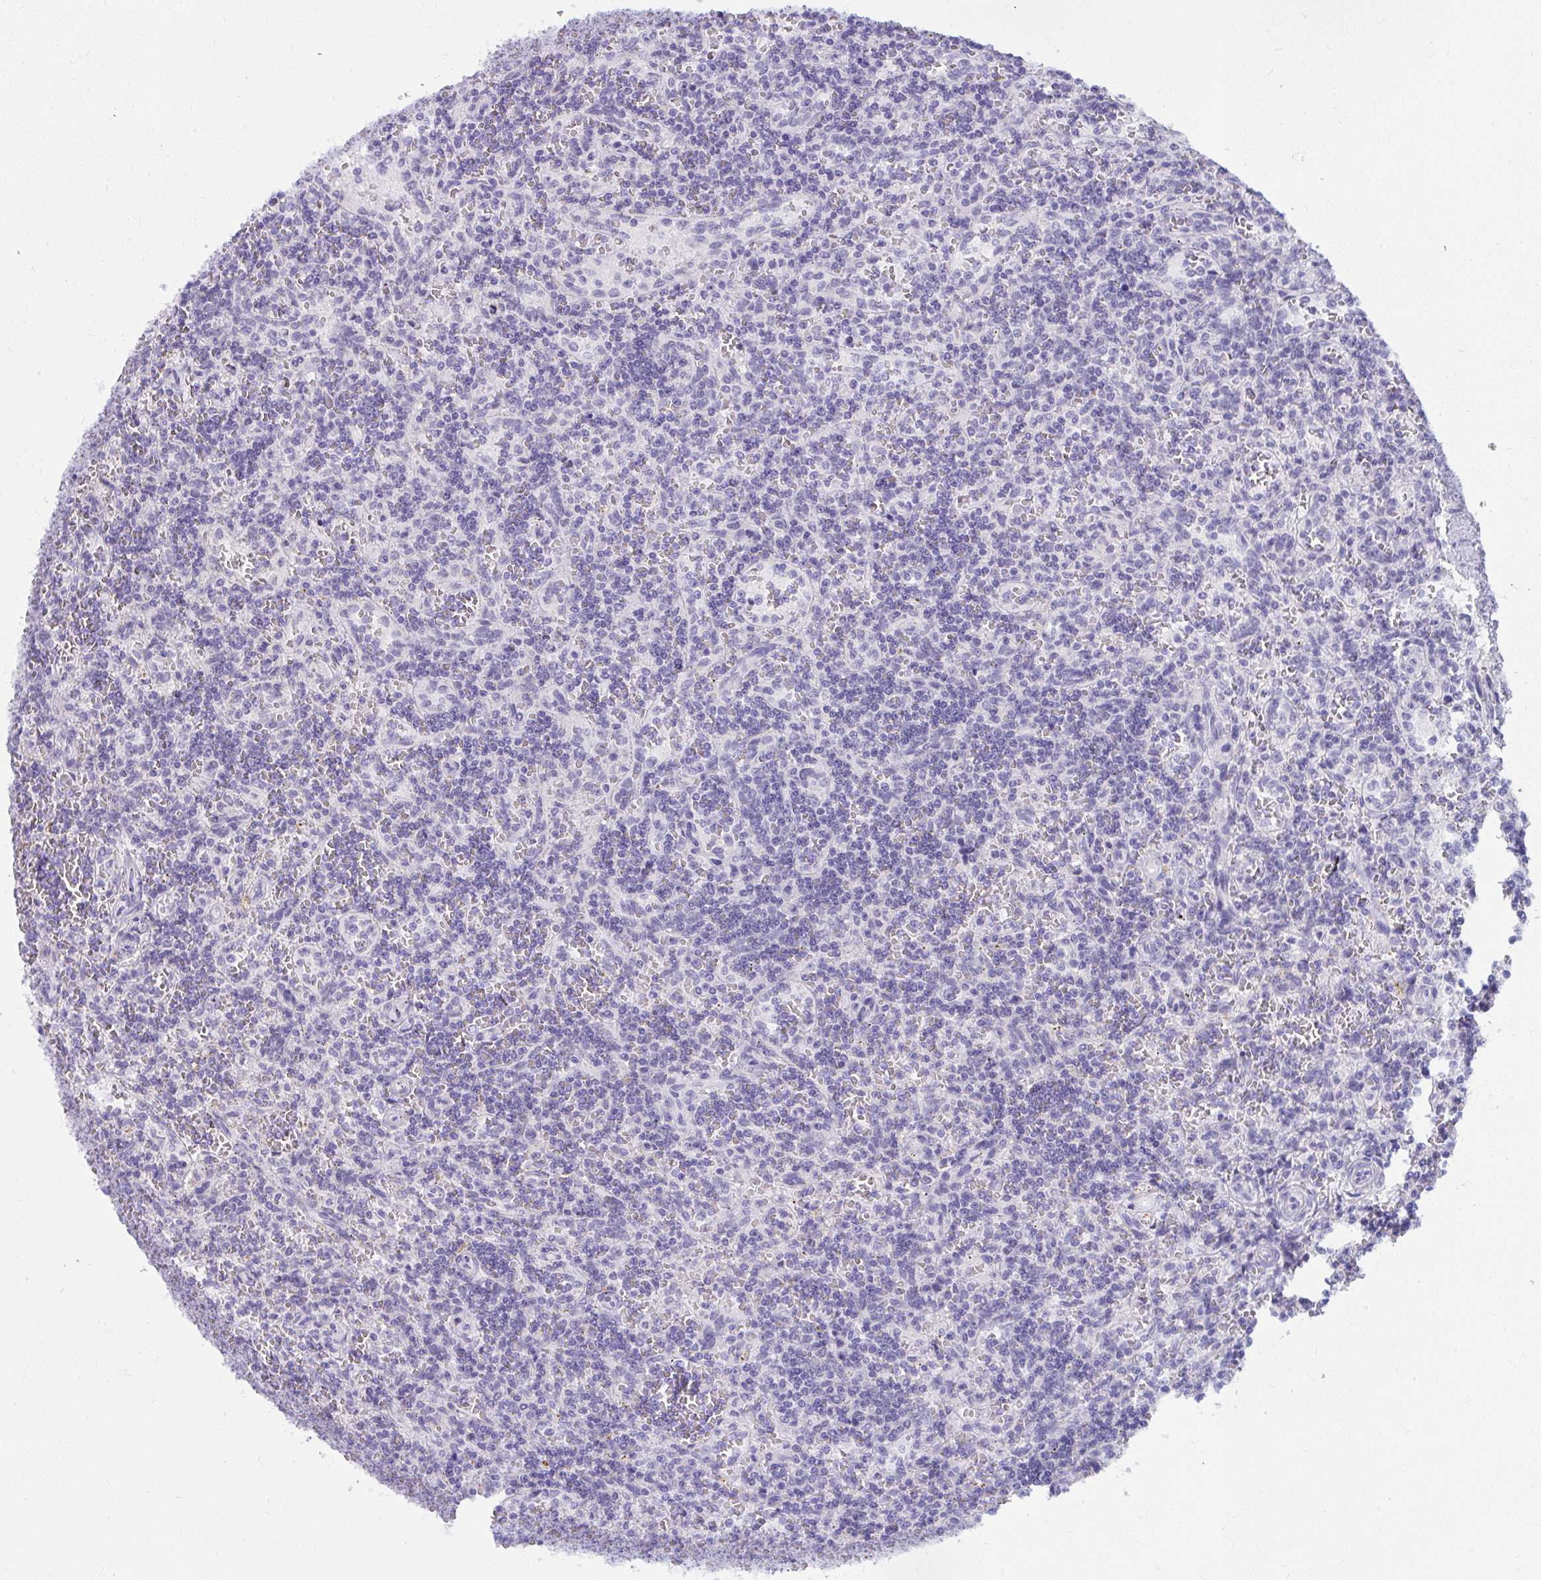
{"staining": {"intensity": "negative", "quantity": "none", "location": "none"}, "tissue": "lymphoma", "cell_type": "Tumor cells", "image_type": "cancer", "snomed": [{"axis": "morphology", "description": "Malignant lymphoma, non-Hodgkin's type, Low grade"}, {"axis": "topography", "description": "Spleen"}], "caption": "DAB (3,3'-diaminobenzidine) immunohistochemical staining of human malignant lymphoma, non-Hodgkin's type (low-grade) displays no significant expression in tumor cells.", "gene": "UGT3A2", "patient": {"sex": "male", "age": 73}}